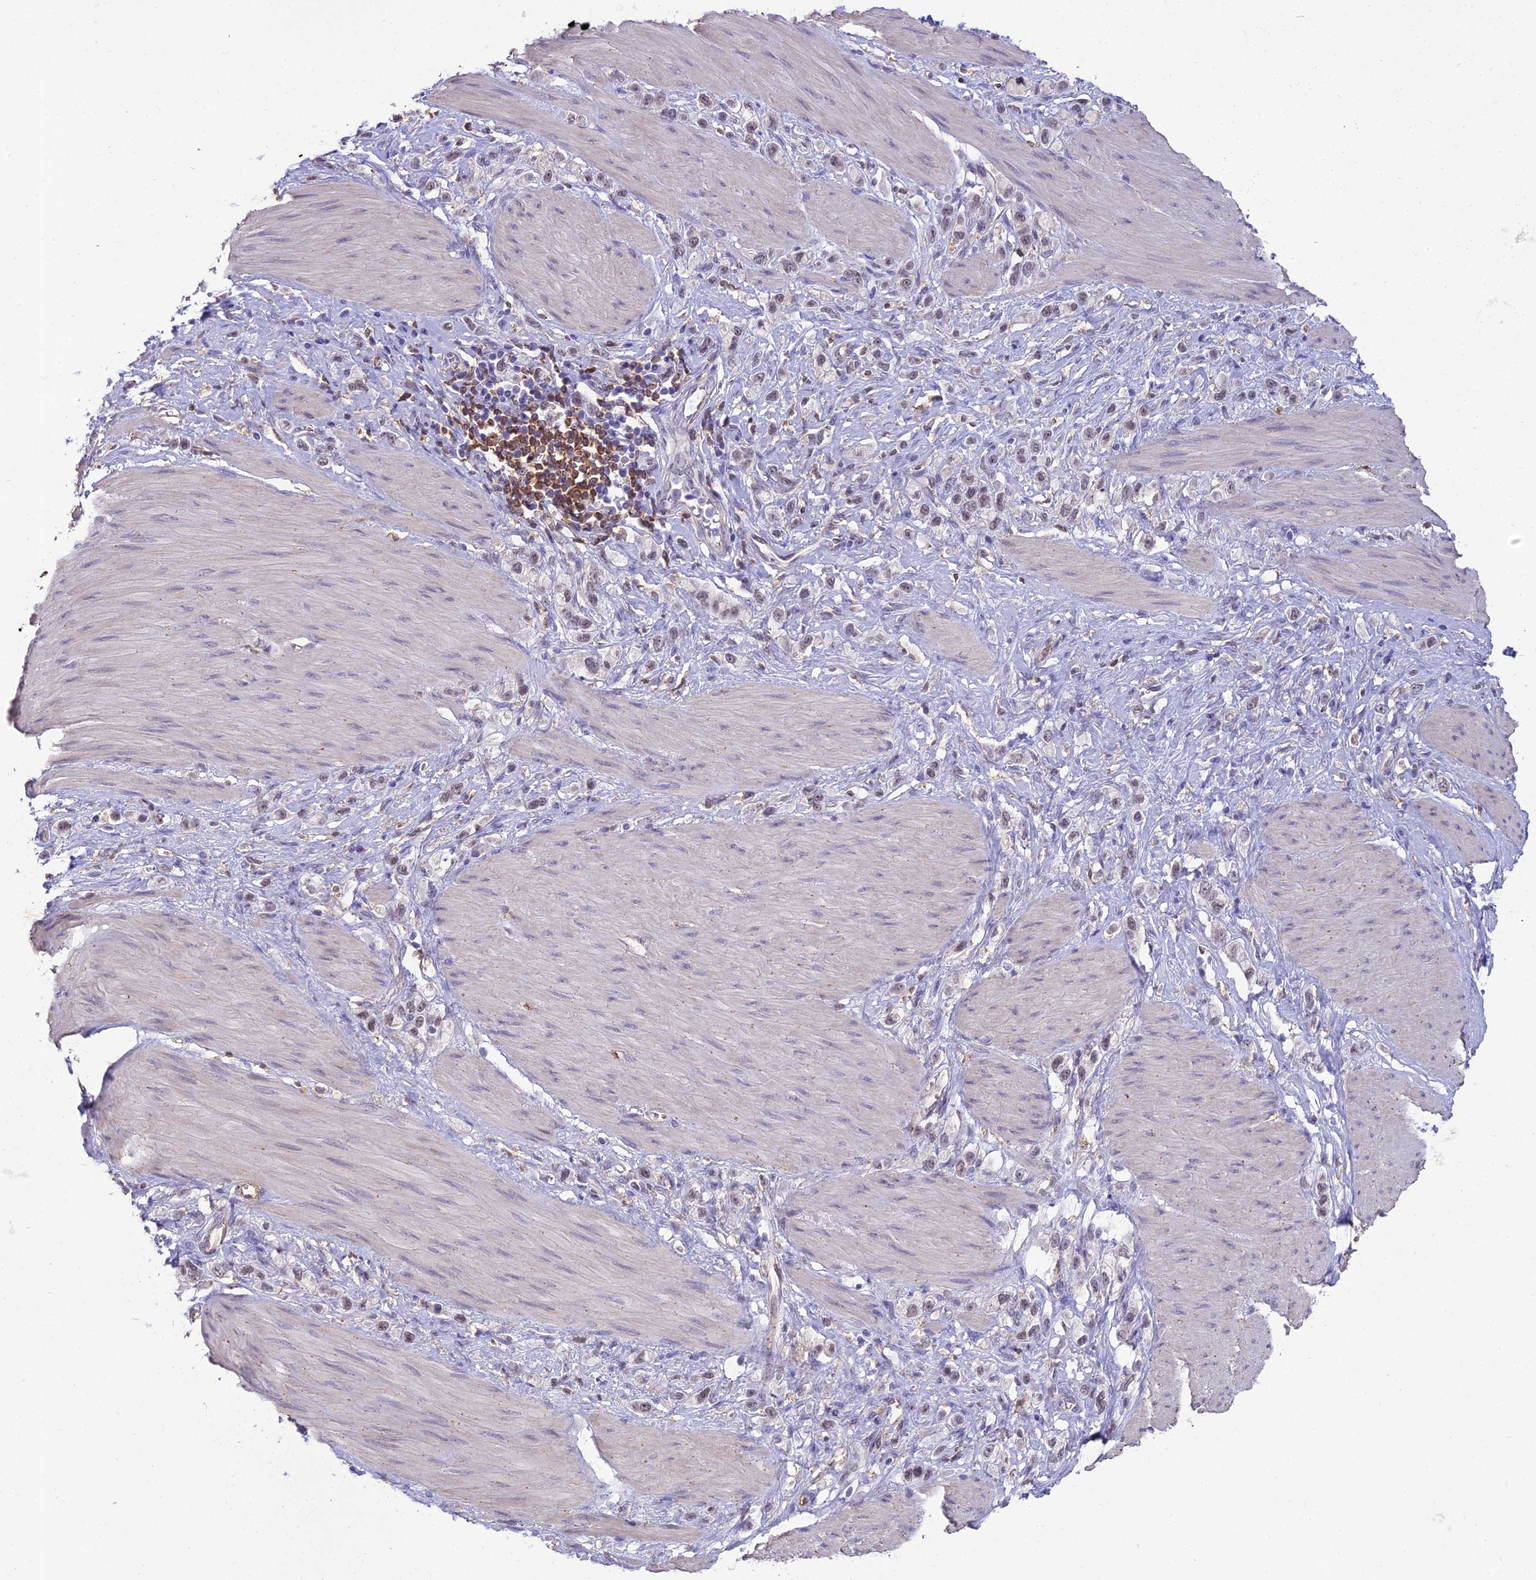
{"staining": {"intensity": "weak", "quantity": "25%-75%", "location": "nuclear"}, "tissue": "stomach cancer", "cell_type": "Tumor cells", "image_type": "cancer", "snomed": [{"axis": "morphology", "description": "Adenocarcinoma, NOS"}, {"axis": "topography", "description": "Stomach"}], "caption": "Human stomach adenocarcinoma stained with a brown dye reveals weak nuclear positive positivity in approximately 25%-75% of tumor cells.", "gene": "BLNK", "patient": {"sex": "female", "age": 65}}